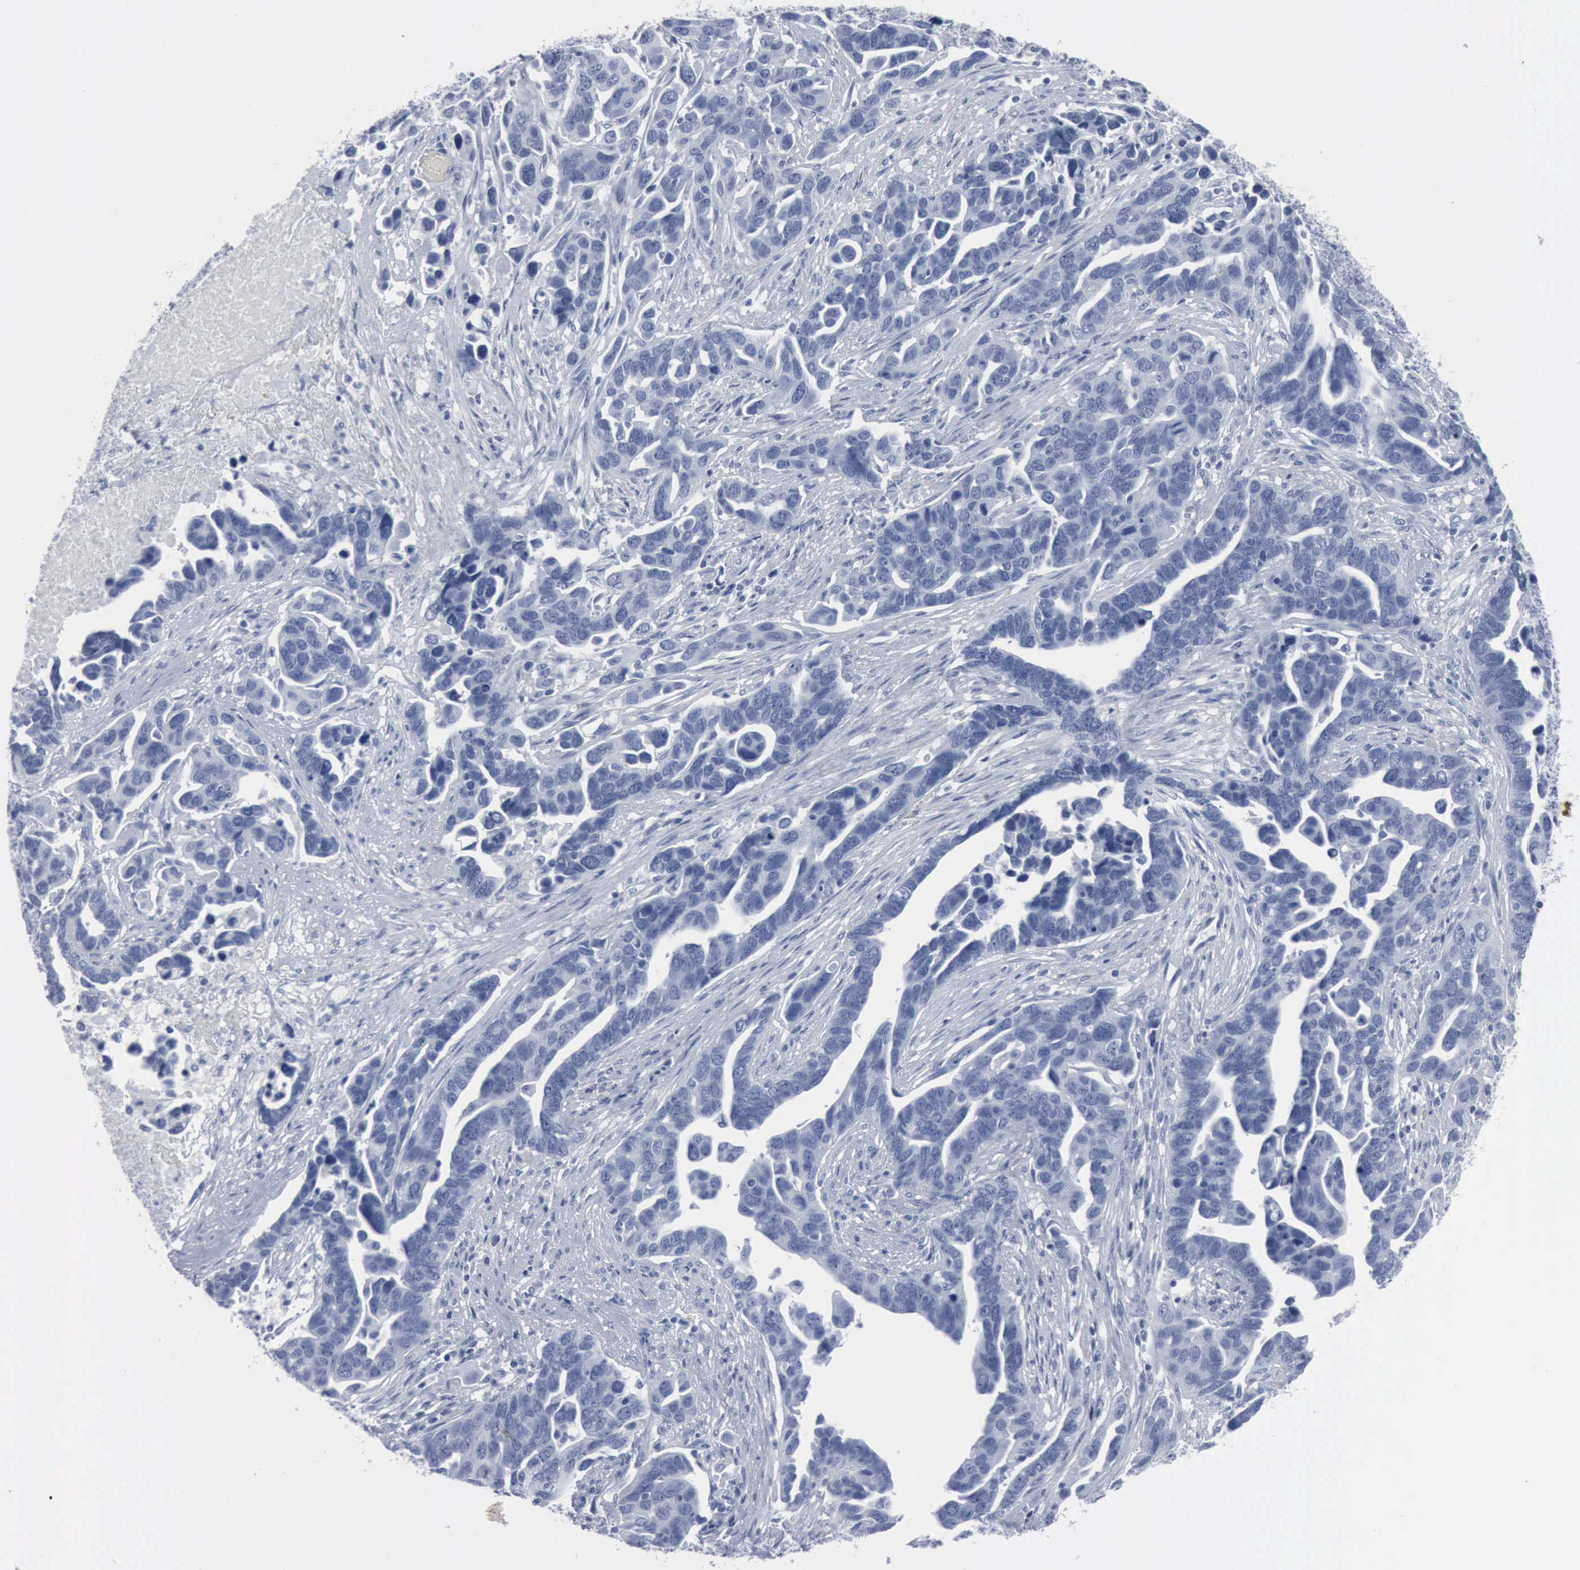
{"staining": {"intensity": "negative", "quantity": "none", "location": "none"}, "tissue": "ovarian cancer", "cell_type": "Tumor cells", "image_type": "cancer", "snomed": [{"axis": "morphology", "description": "Cystadenocarcinoma, serous, NOS"}, {"axis": "topography", "description": "Ovary"}], "caption": "Tumor cells show no significant expression in ovarian cancer (serous cystadenocarcinoma). Brightfield microscopy of immunohistochemistry stained with DAB (3,3'-diaminobenzidine) (brown) and hematoxylin (blue), captured at high magnification.", "gene": "DMD", "patient": {"sex": "female", "age": 54}}